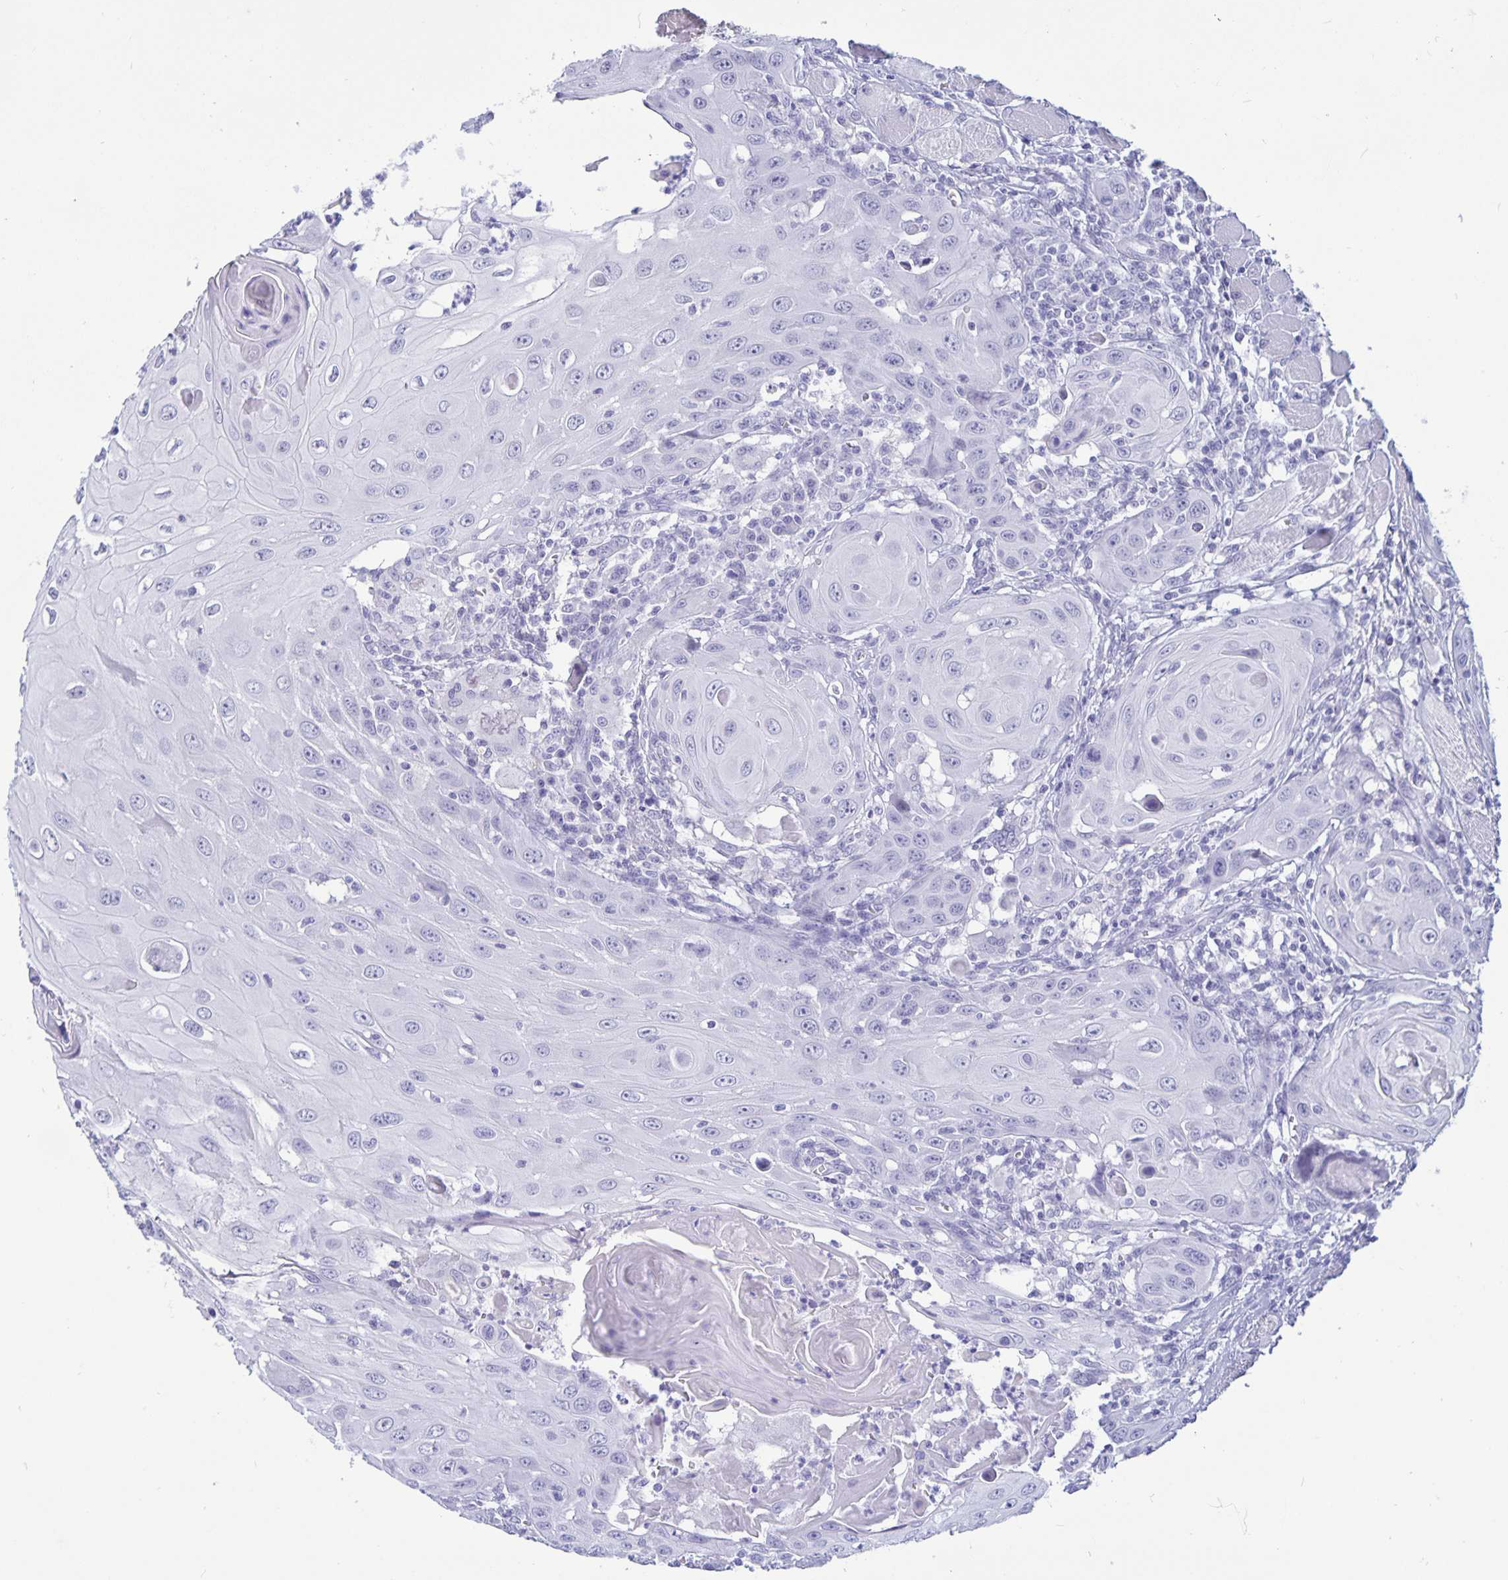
{"staining": {"intensity": "negative", "quantity": "none", "location": "none"}, "tissue": "head and neck cancer", "cell_type": "Tumor cells", "image_type": "cancer", "snomed": [{"axis": "morphology", "description": "Squamous cell carcinoma, NOS"}, {"axis": "topography", "description": "Head-Neck"}], "caption": "Tumor cells are negative for brown protein staining in head and neck cancer.", "gene": "BPIFA3", "patient": {"sex": "female", "age": 80}}